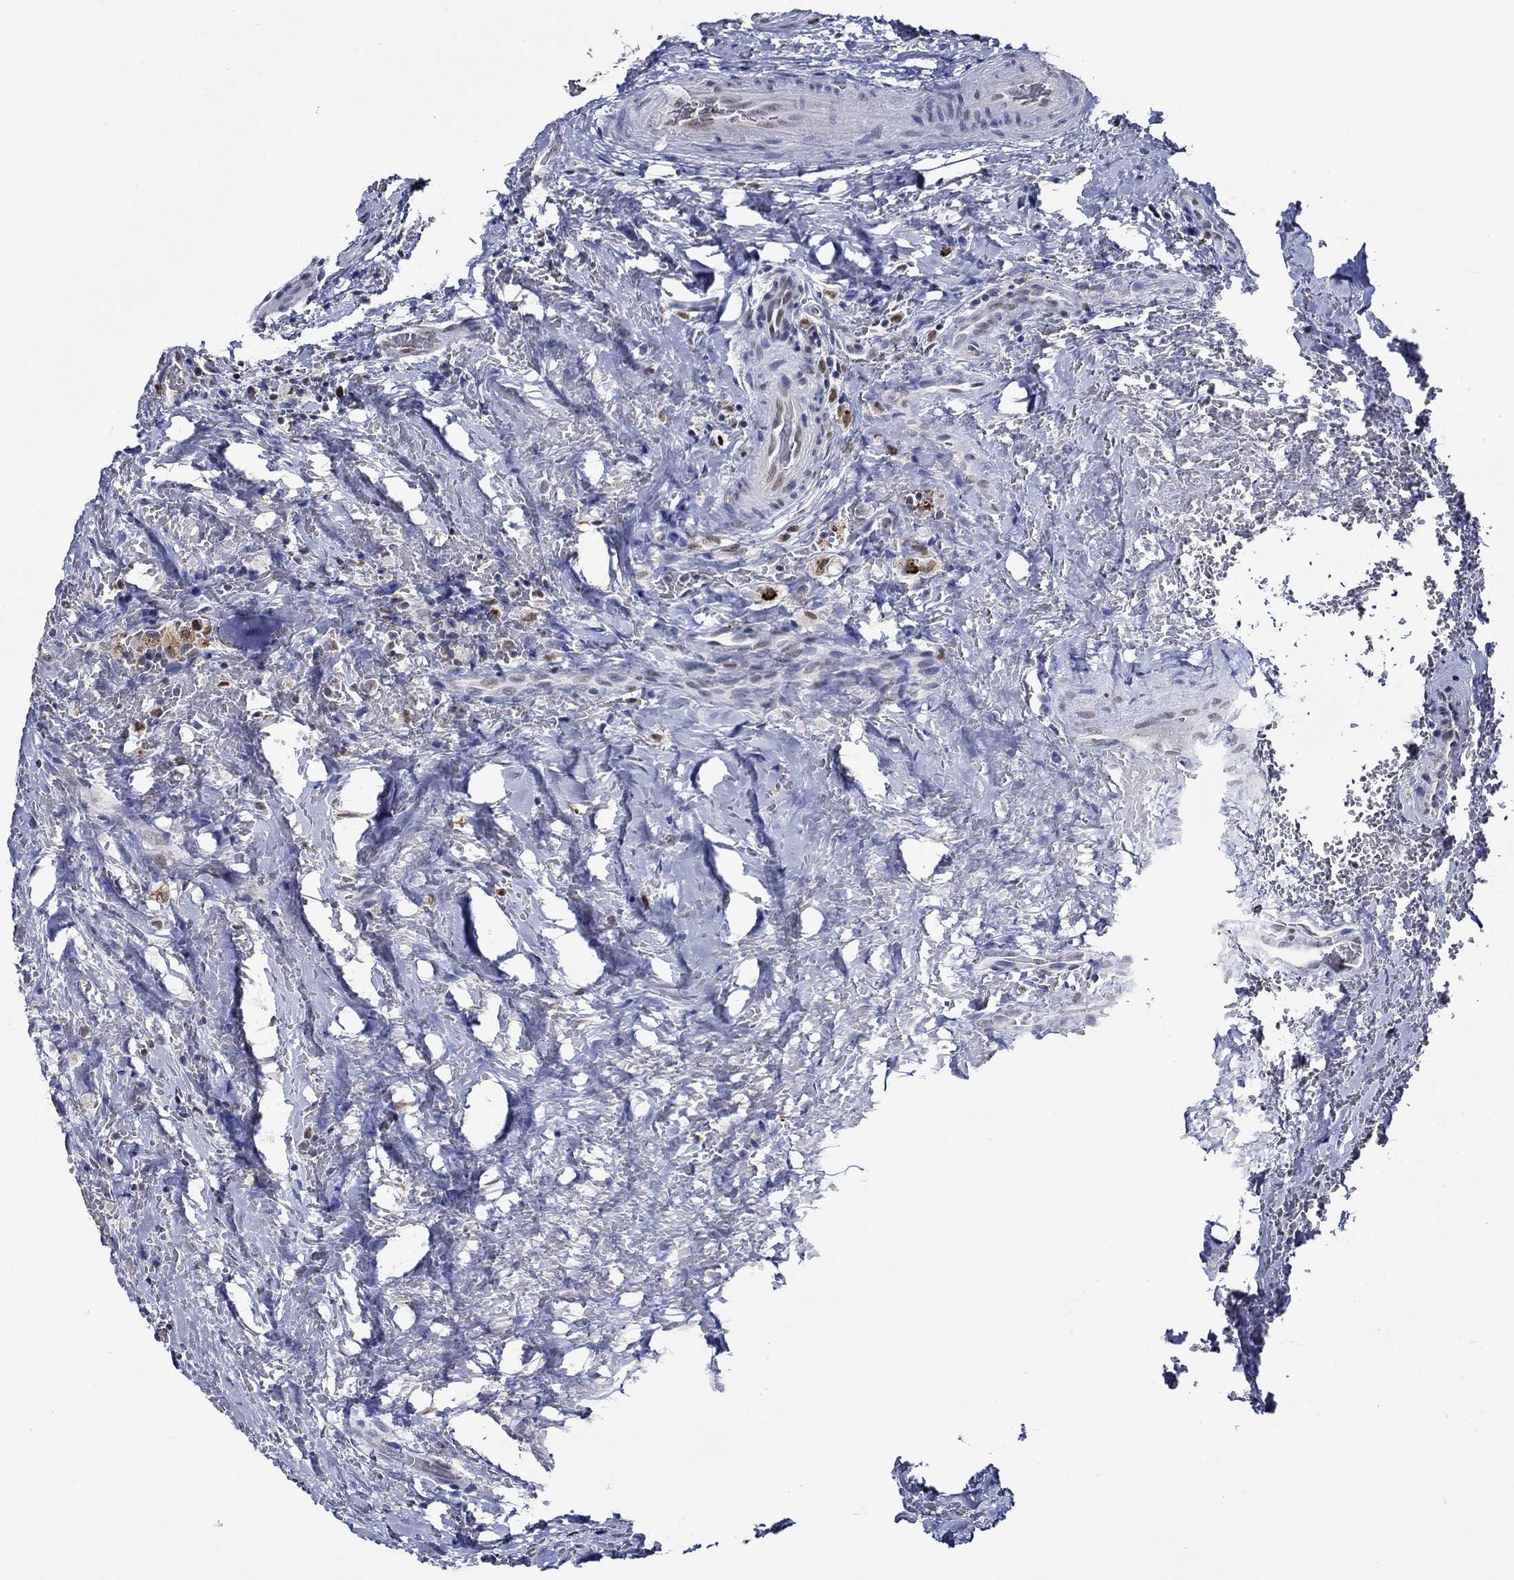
{"staining": {"intensity": "negative", "quantity": "none", "location": "none"}, "tissue": "thyroid cancer", "cell_type": "Tumor cells", "image_type": "cancer", "snomed": [{"axis": "morphology", "description": "Papillary adenocarcinoma, NOS"}, {"axis": "topography", "description": "Thyroid gland"}], "caption": "The immunohistochemistry (IHC) image has no significant positivity in tumor cells of thyroid cancer (papillary adenocarcinoma) tissue.", "gene": "GATA2", "patient": {"sex": "male", "age": 61}}